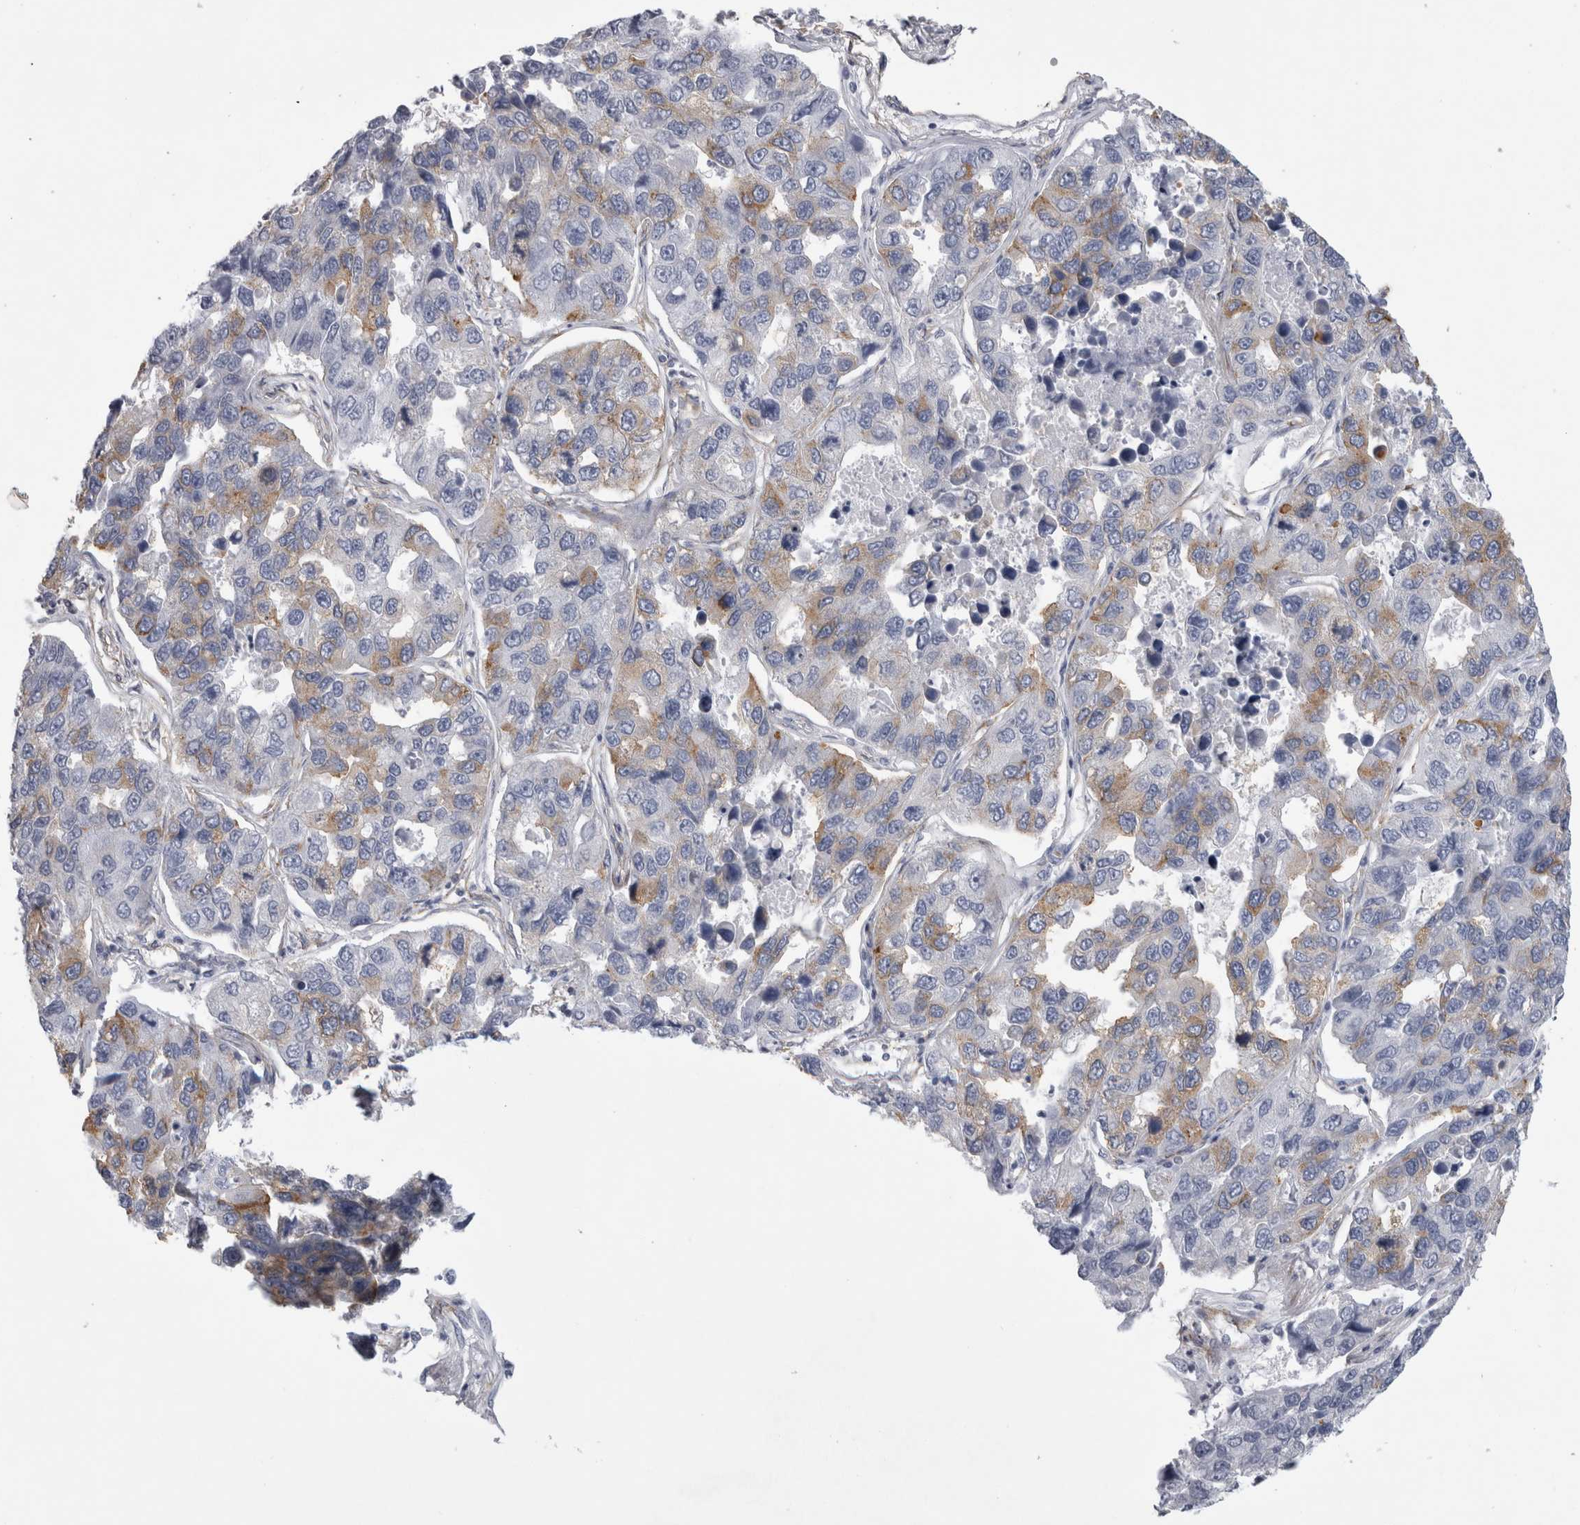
{"staining": {"intensity": "moderate", "quantity": "<25%", "location": "cytoplasmic/membranous"}, "tissue": "lung cancer", "cell_type": "Tumor cells", "image_type": "cancer", "snomed": [{"axis": "morphology", "description": "Adenocarcinoma, NOS"}, {"axis": "topography", "description": "Lung"}], "caption": "Protein analysis of lung cancer (adenocarcinoma) tissue reveals moderate cytoplasmic/membranous positivity in about <25% of tumor cells.", "gene": "ATXN3", "patient": {"sex": "male", "age": 64}}